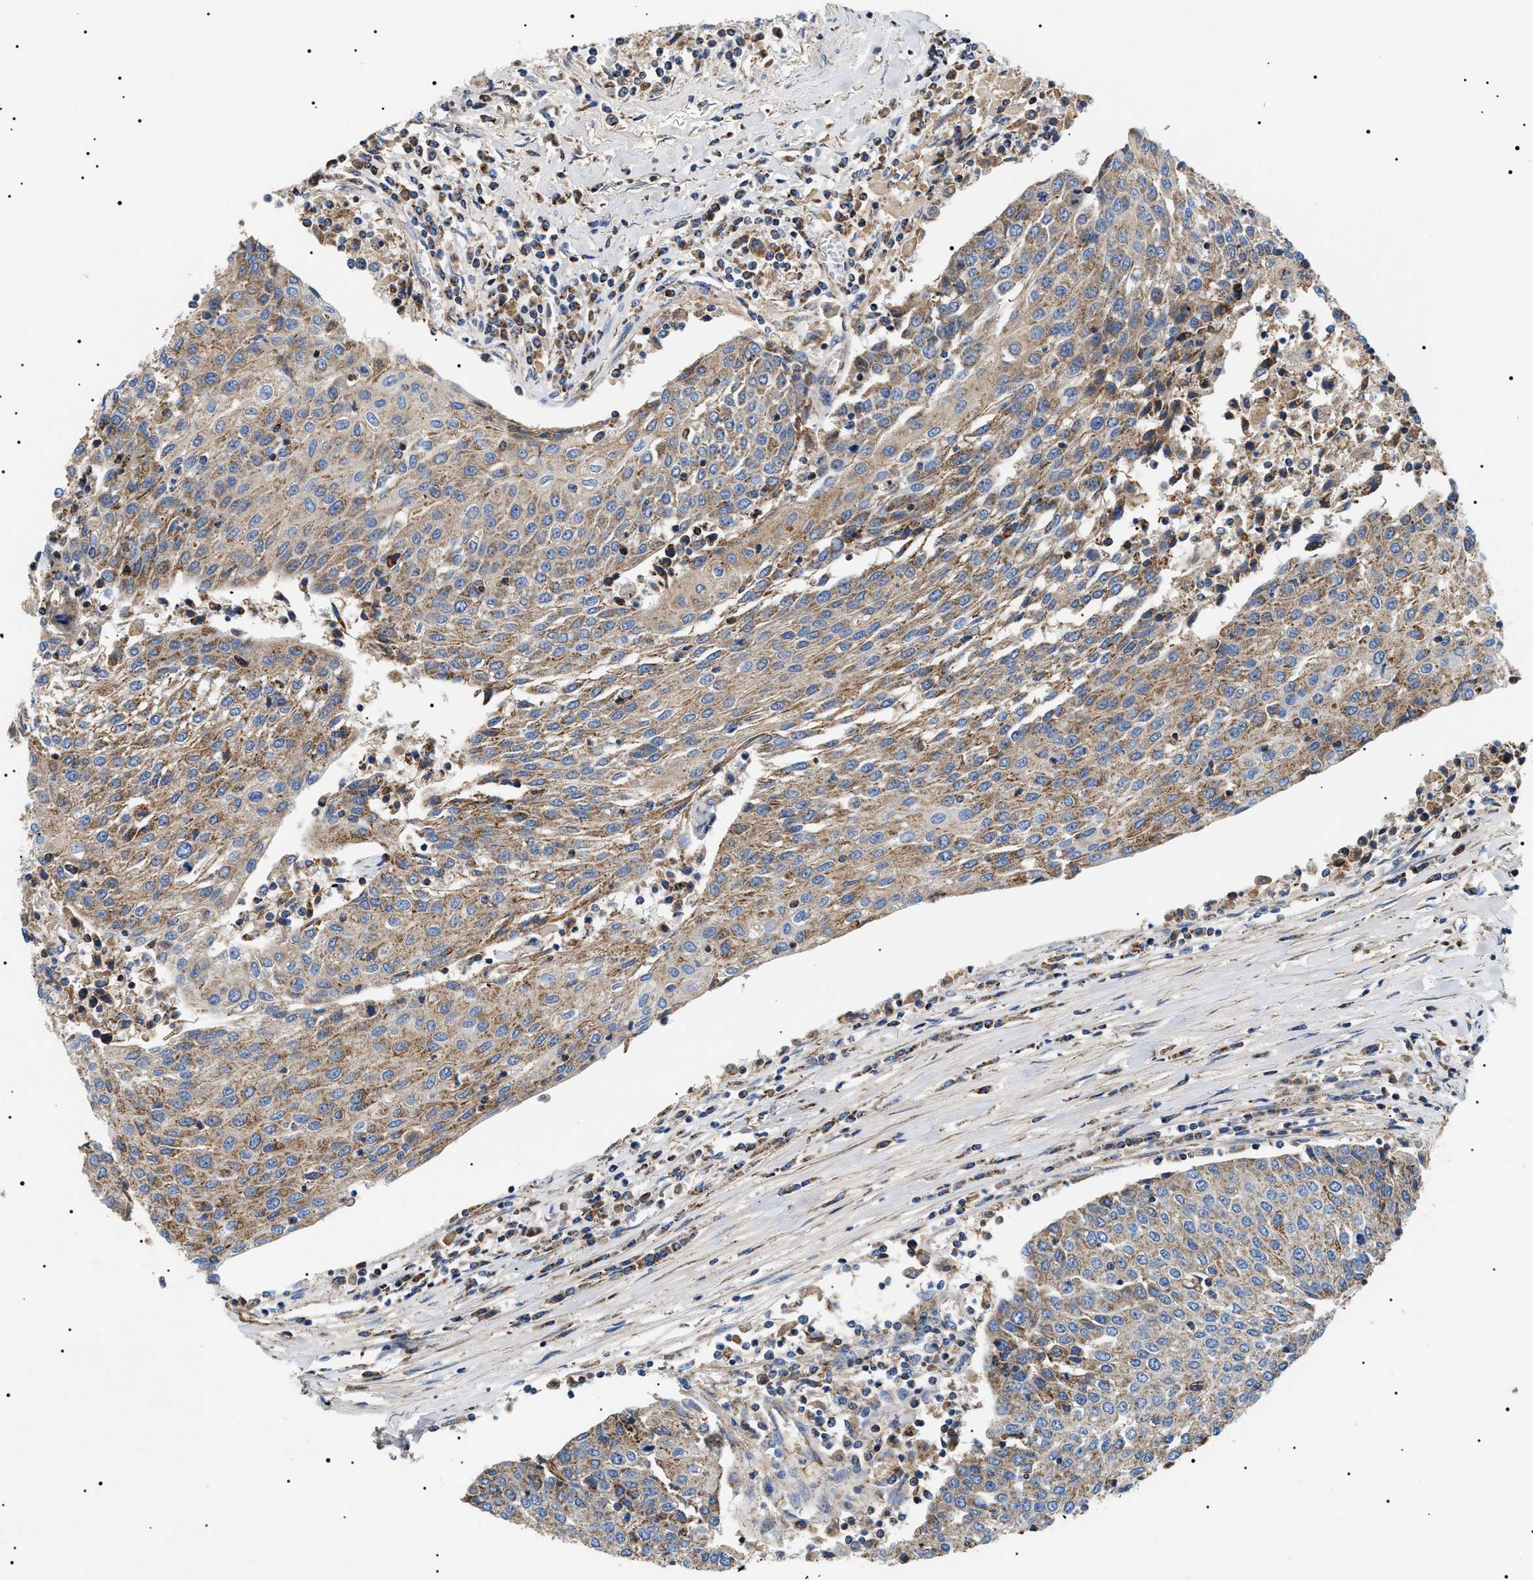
{"staining": {"intensity": "moderate", "quantity": ">75%", "location": "cytoplasmic/membranous"}, "tissue": "urothelial cancer", "cell_type": "Tumor cells", "image_type": "cancer", "snomed": [{"axis": "morphology", "description": "Urothelial carcinoma, High grade"}, {"axis": "topography", "description": "Urinary bladder"}], "caption": "Immunohistochemistry (IHC) of human urothelial cancer displays medium levels of moderate cytoplasmic/membranous expression in about >75% of tumor cells. The staining was performed using DAB (3,3'-diaminobenzidine), with brown indicating positive protein expression. Nuclei are stained blue with hematoxylin.", "gene": "OXSM", "patient": {"sex": "female", "age": 85}}